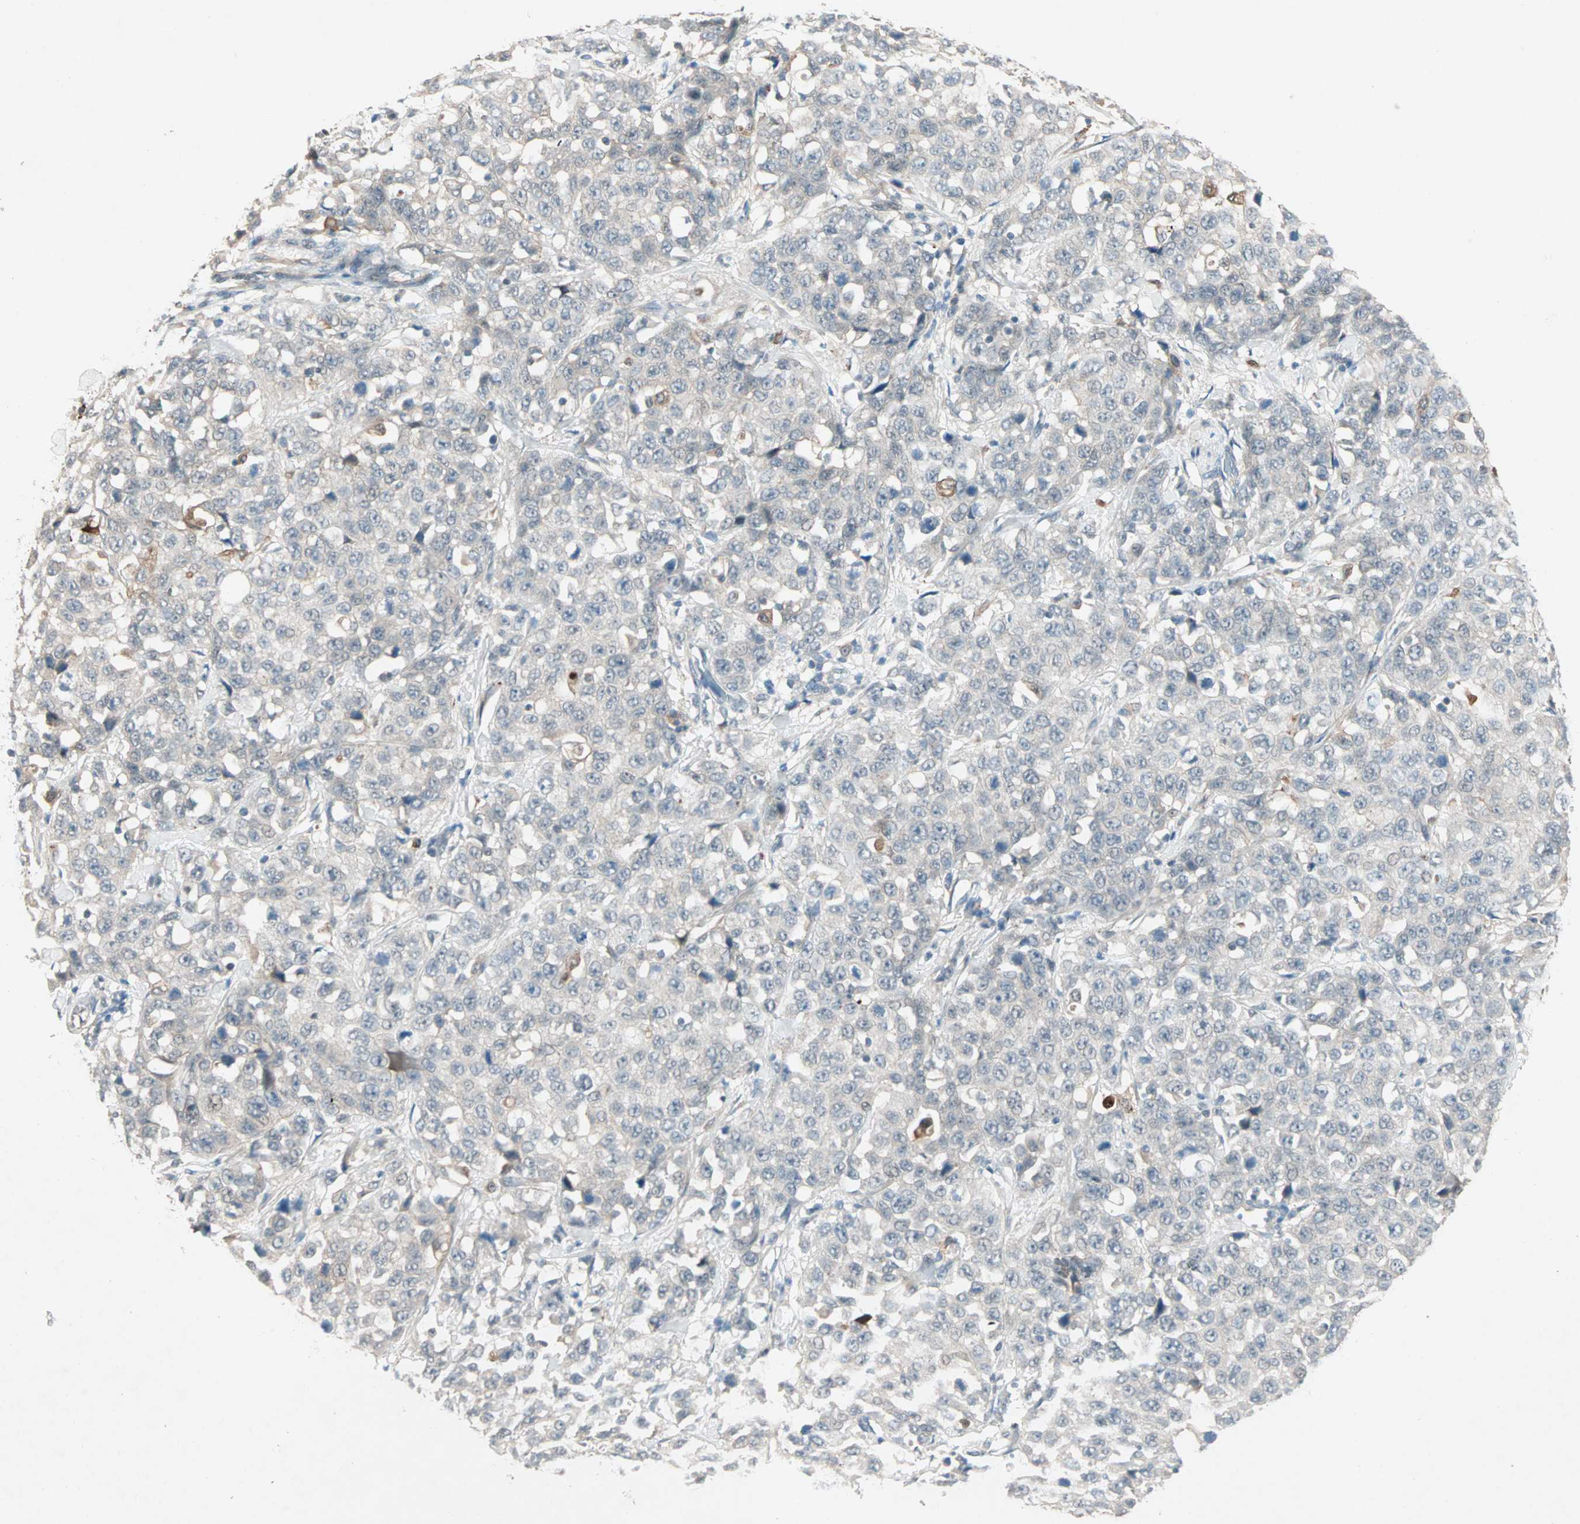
{"staining": {"intensity": "weak", "quantity": "<25%", "location": "cytoplasmic/membranous"}, "tissue": "stomach cancer", "cell_type": "Tumor cells", "image_type": "cancer", "snomed": [{"axis": "morphology", "description": "Normal tissue, NOS"}, {"axis": "morphology", "description": "Adenocarcinoma, NOS"}, {"axis": "topography", "description": "Stomach"}], "caption": "Micrograph shows no significant protein positivity in tumor cells of stomach cancer.", "gene": "RTL6", "patient": {"sex": "male", "age": 48}}